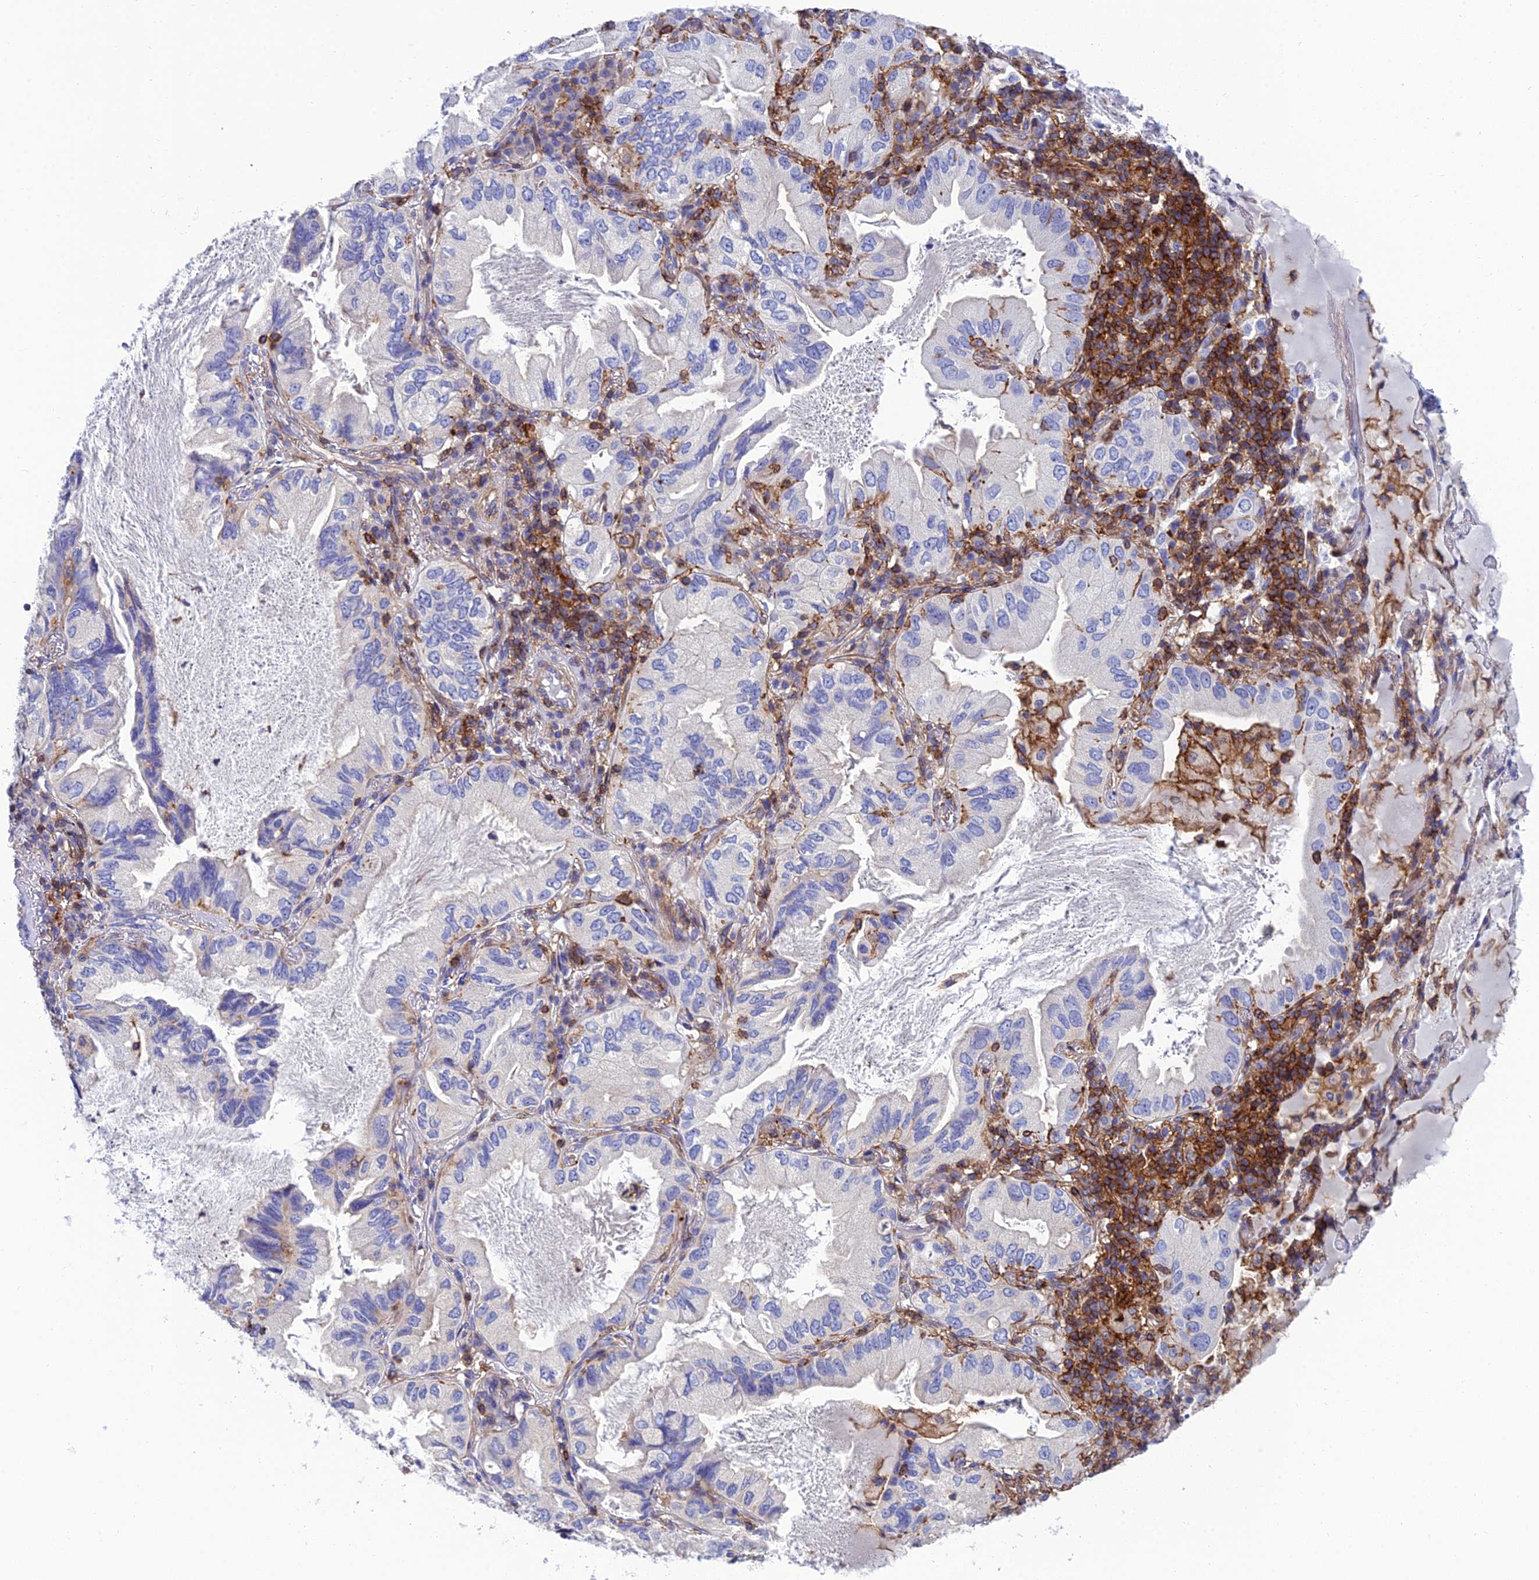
{"staining": {"intensity": "negative", "quantity": "none", "location": "none"}, "tissue": "lung cancer", "cell_type": "Tumor cells", "image_type": "cancer", "snomed": [{"axis": "morphology", "description": "Adenocarcinoma, NOS"}, {"axis": "topography", "description": "Lung"}], "caption": "Protein analysis of lung cancer (adenocarcinoma) displays no significant staining in tumor cells.", "gene": "PPP1R18", "patient": {"sex": "female", "age": 69}}